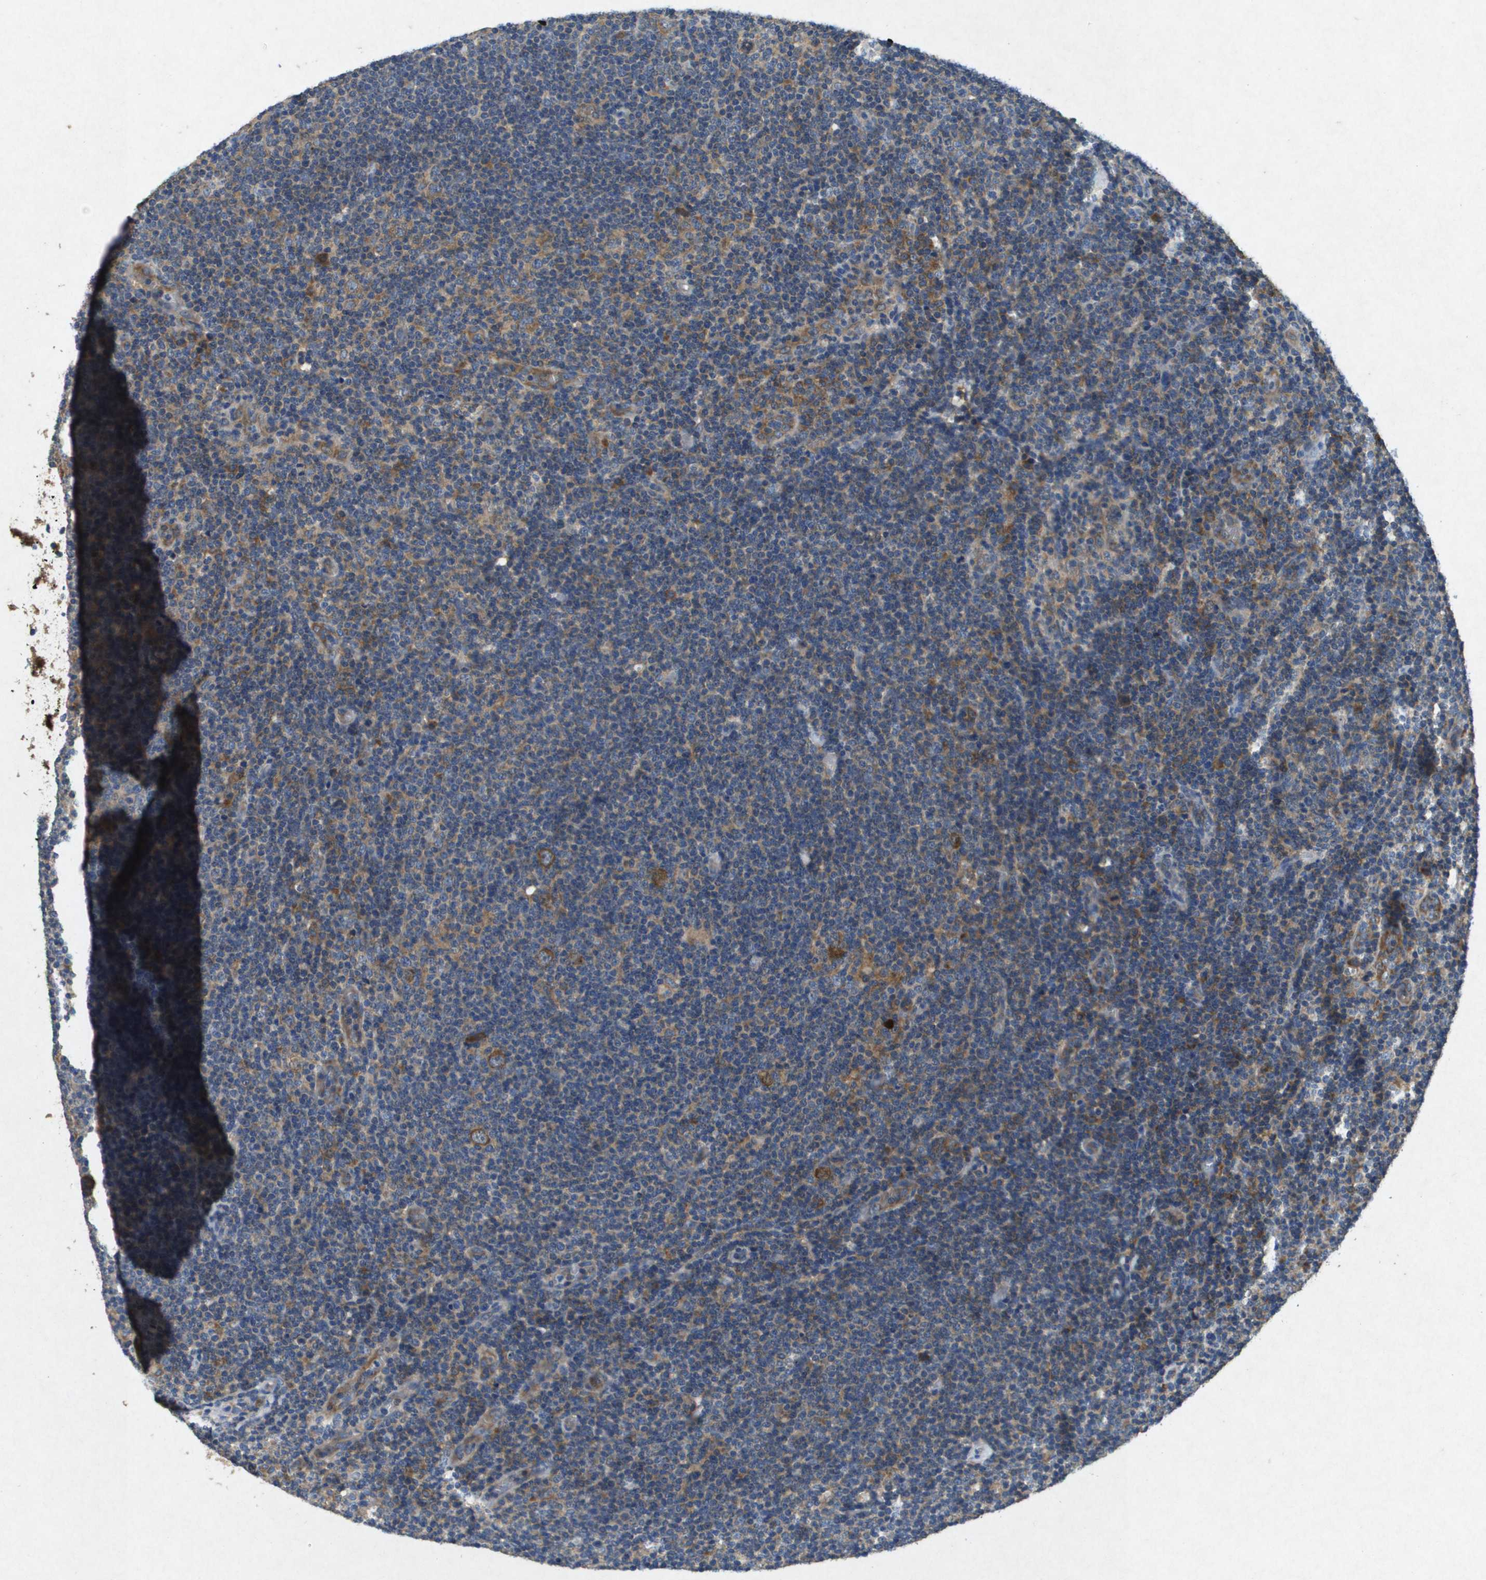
{"staining": {"intensity": "moderate", "quantity": ">75%", "location": "cytoplasmic/membranous"}, "tissue": "lymphoma", "cell_type": "Tumor cells", "image_type": "cancer", "snomed": [{"axis": "morphology", "description": "Hodgkin's disease, NOS"}, {"axis": "topography", "description": "Lymph node"}], "caption": "An image showing moderate cytoplasmic/membranous staining in approximately >75% of tumor cells in lymphoma, as visualized by brown immunohistochemical staining.", "gene": "PTPRT", "patient": {"sex": "female", "age": 57}}